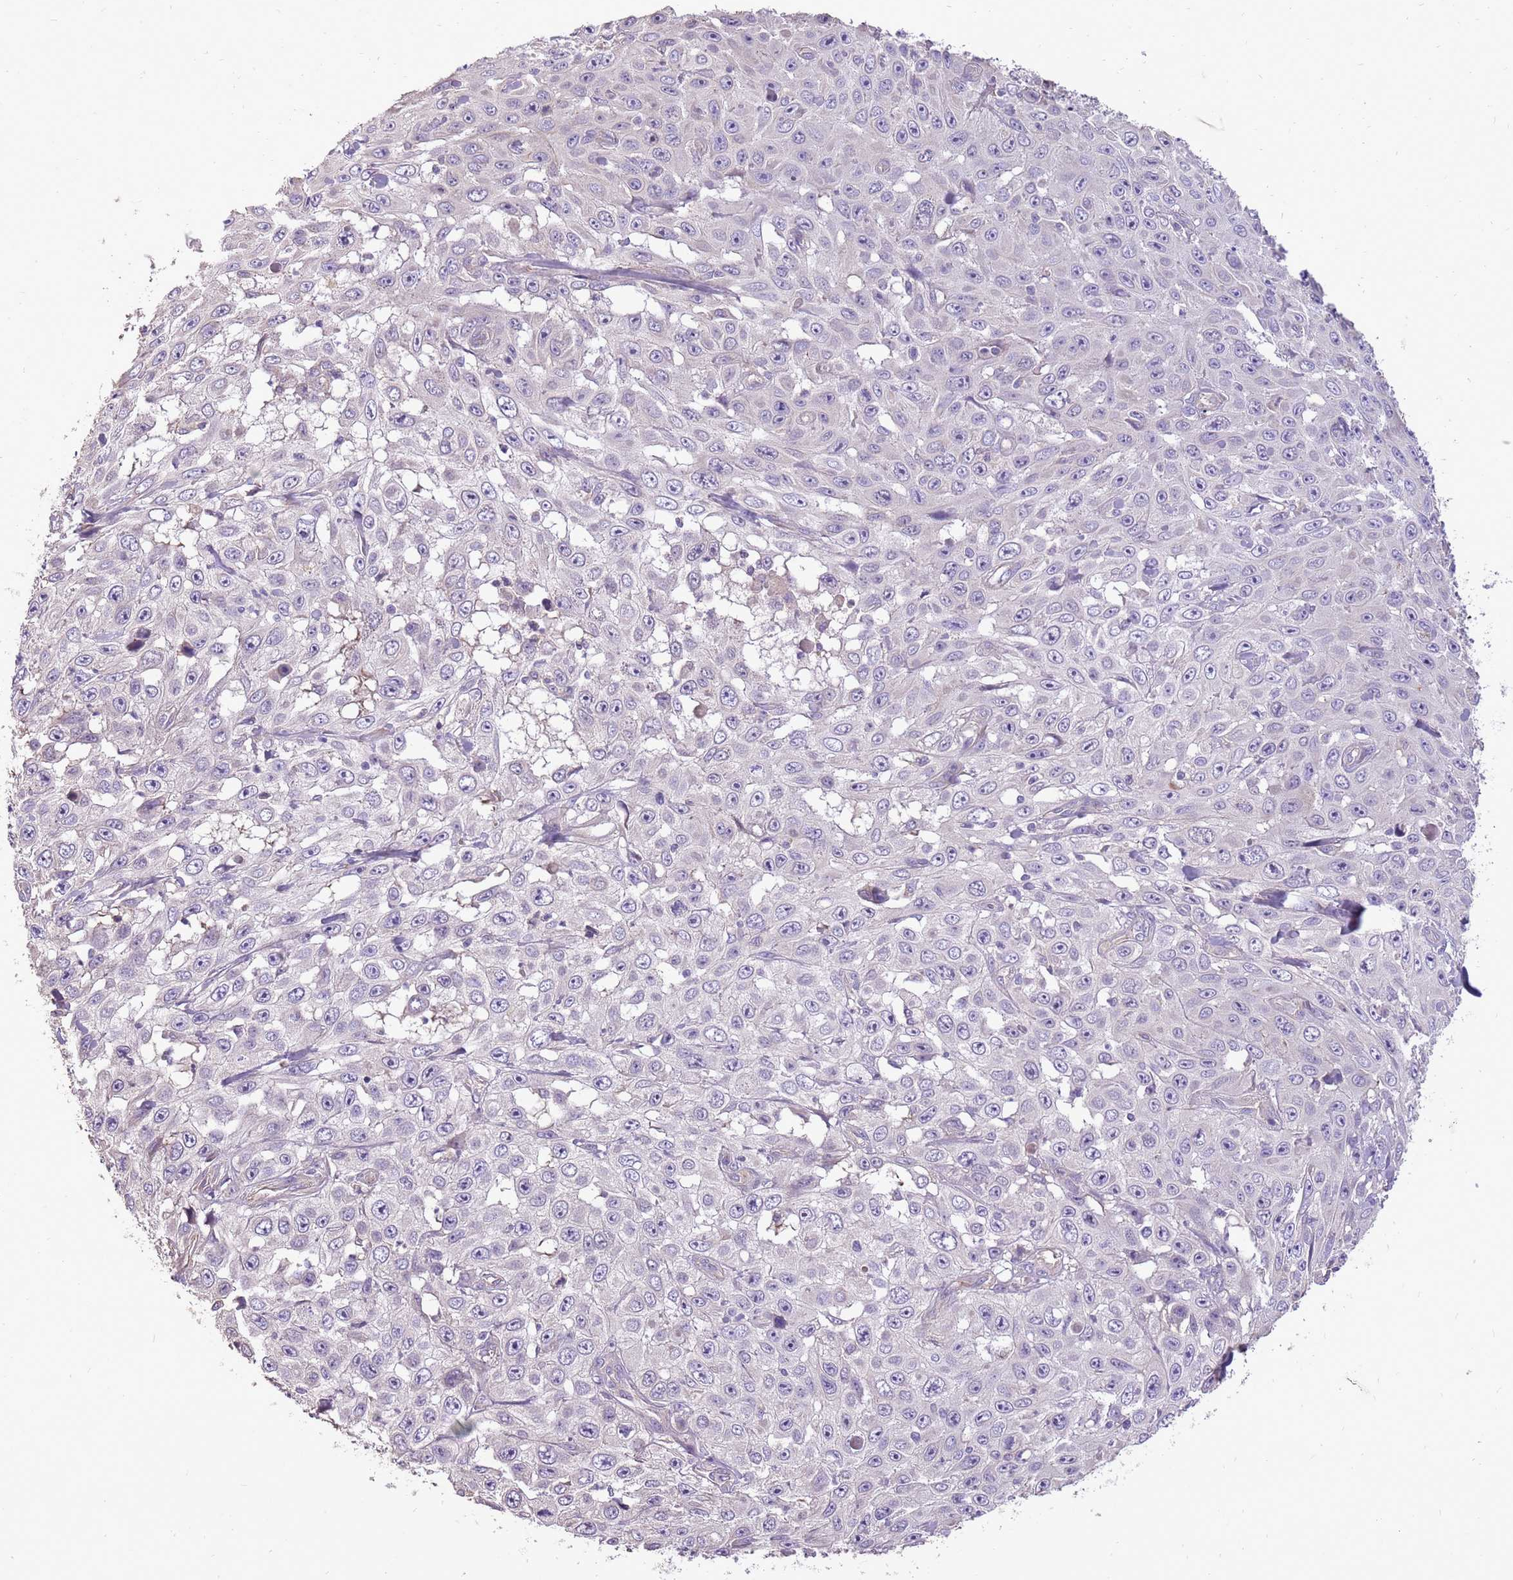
{"staining": {"intensity": "negative", "quantity": "none", "location": "none"}, "tissue": "skin cancer", "cell_type": "Tumor cells", "image_type": "cancer", "snomed": [{"axis": "morphology", "description": "Squamous cell carcinoma, NOS"}, {"axis": "topography", "description": "Skin"}], "caption": "Photomicrograph shows no protein staining in tumor cells of skin cancer (squamous cell carcinoma) tissue.", "gene": "WASHC4", "patient": {"sex": "male", "age": 82}}